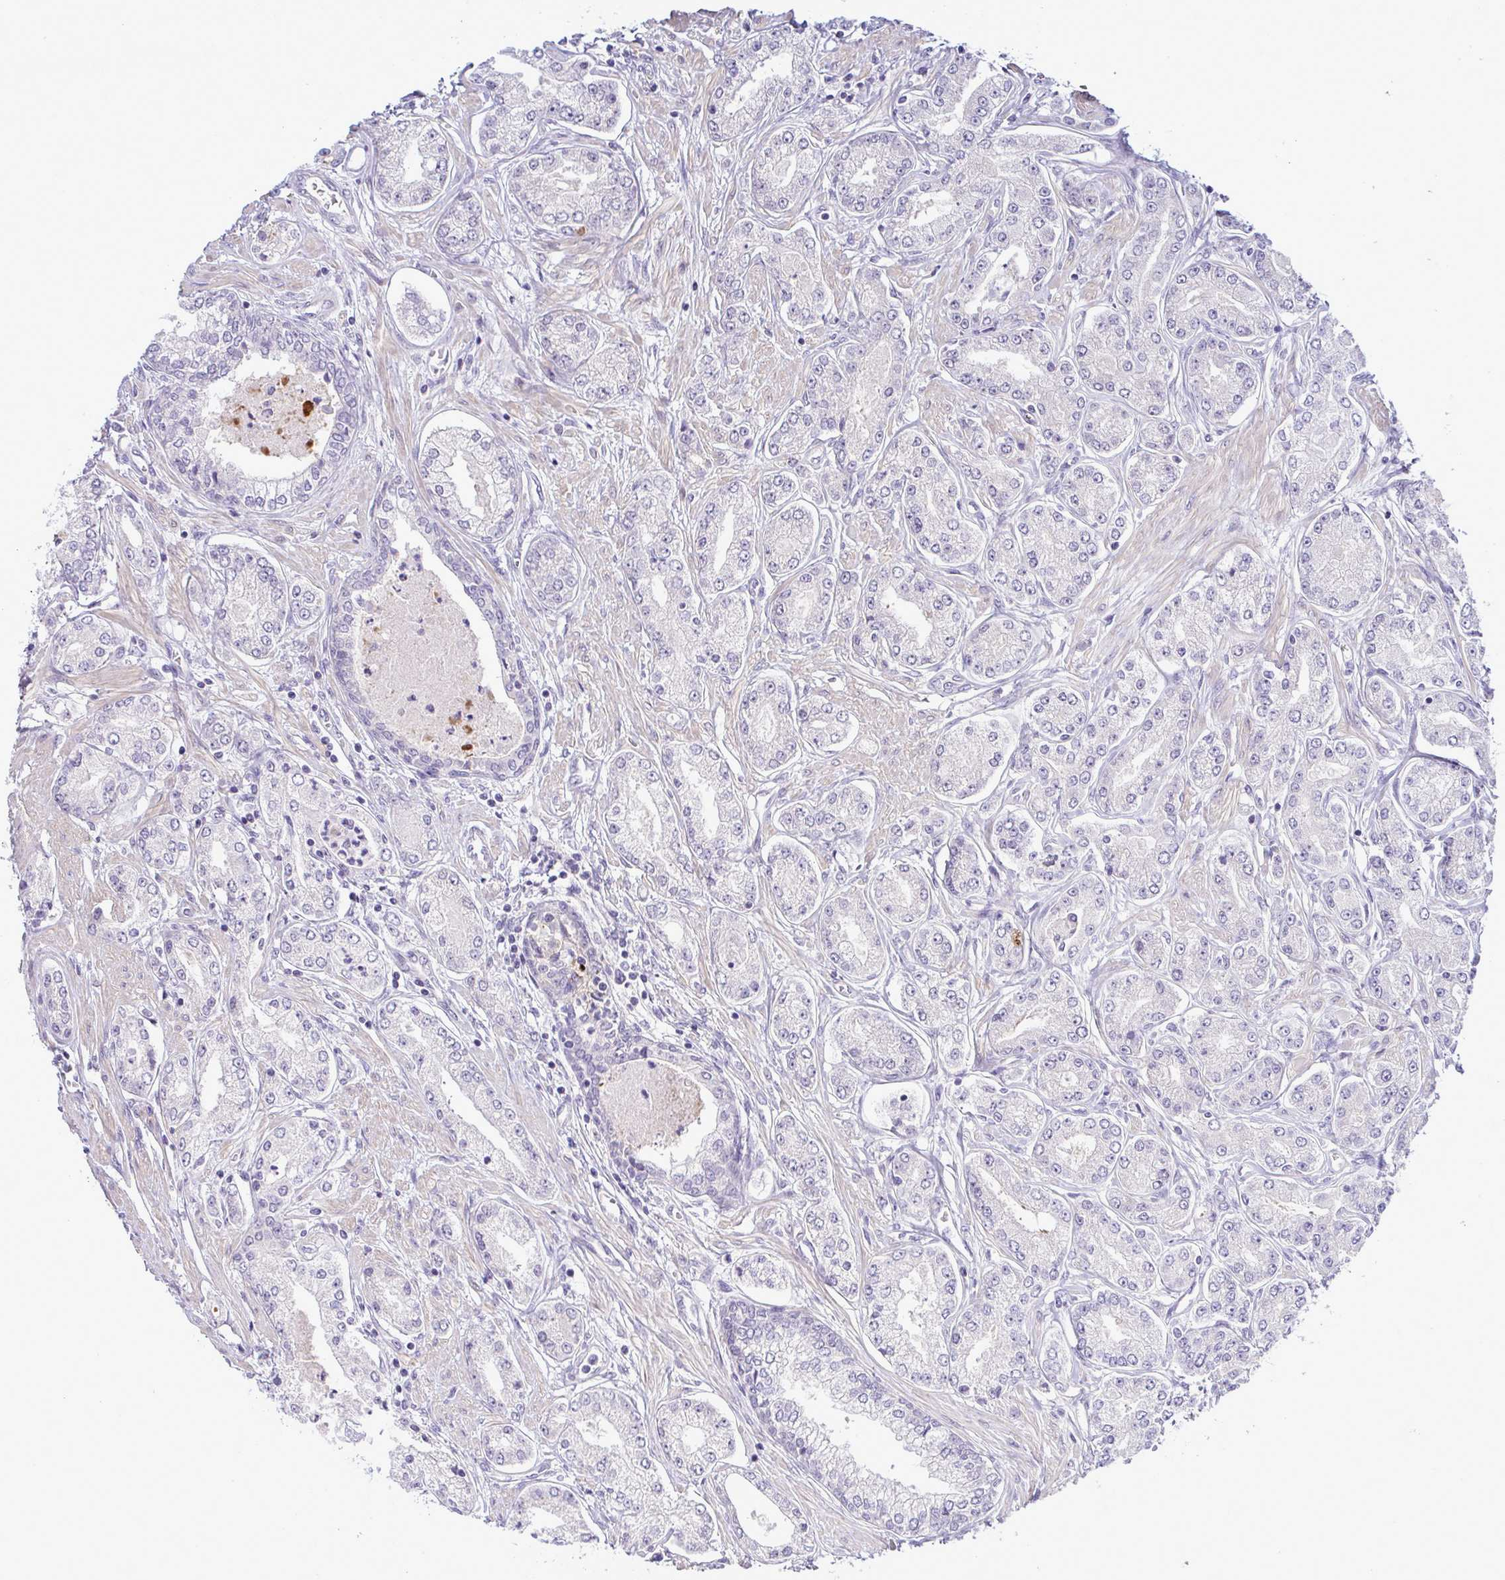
{"staining": {"intensity": "negative", "quantity": "none", "location": "none"}, "tissue": "prostate cancer", "cell_type": "Tumor cells", "image_type": "cancer", "snomed": [{"axis": "morphology", "description": "Adenocarcinoma, High grade"}, {"axis": "topography", "description": "Prostate"}], "caption": "High magnification brightfield microscopy of prostate high-grade adenocarcinoma stained with DAB (3,3'-diaminobenzidine) (brown) and counterstained with hematoxylin (blue): tumor cells show no significant positivity.", "gene": "SYNPO2L", "patient": {"sex": "male", "age": 66}}